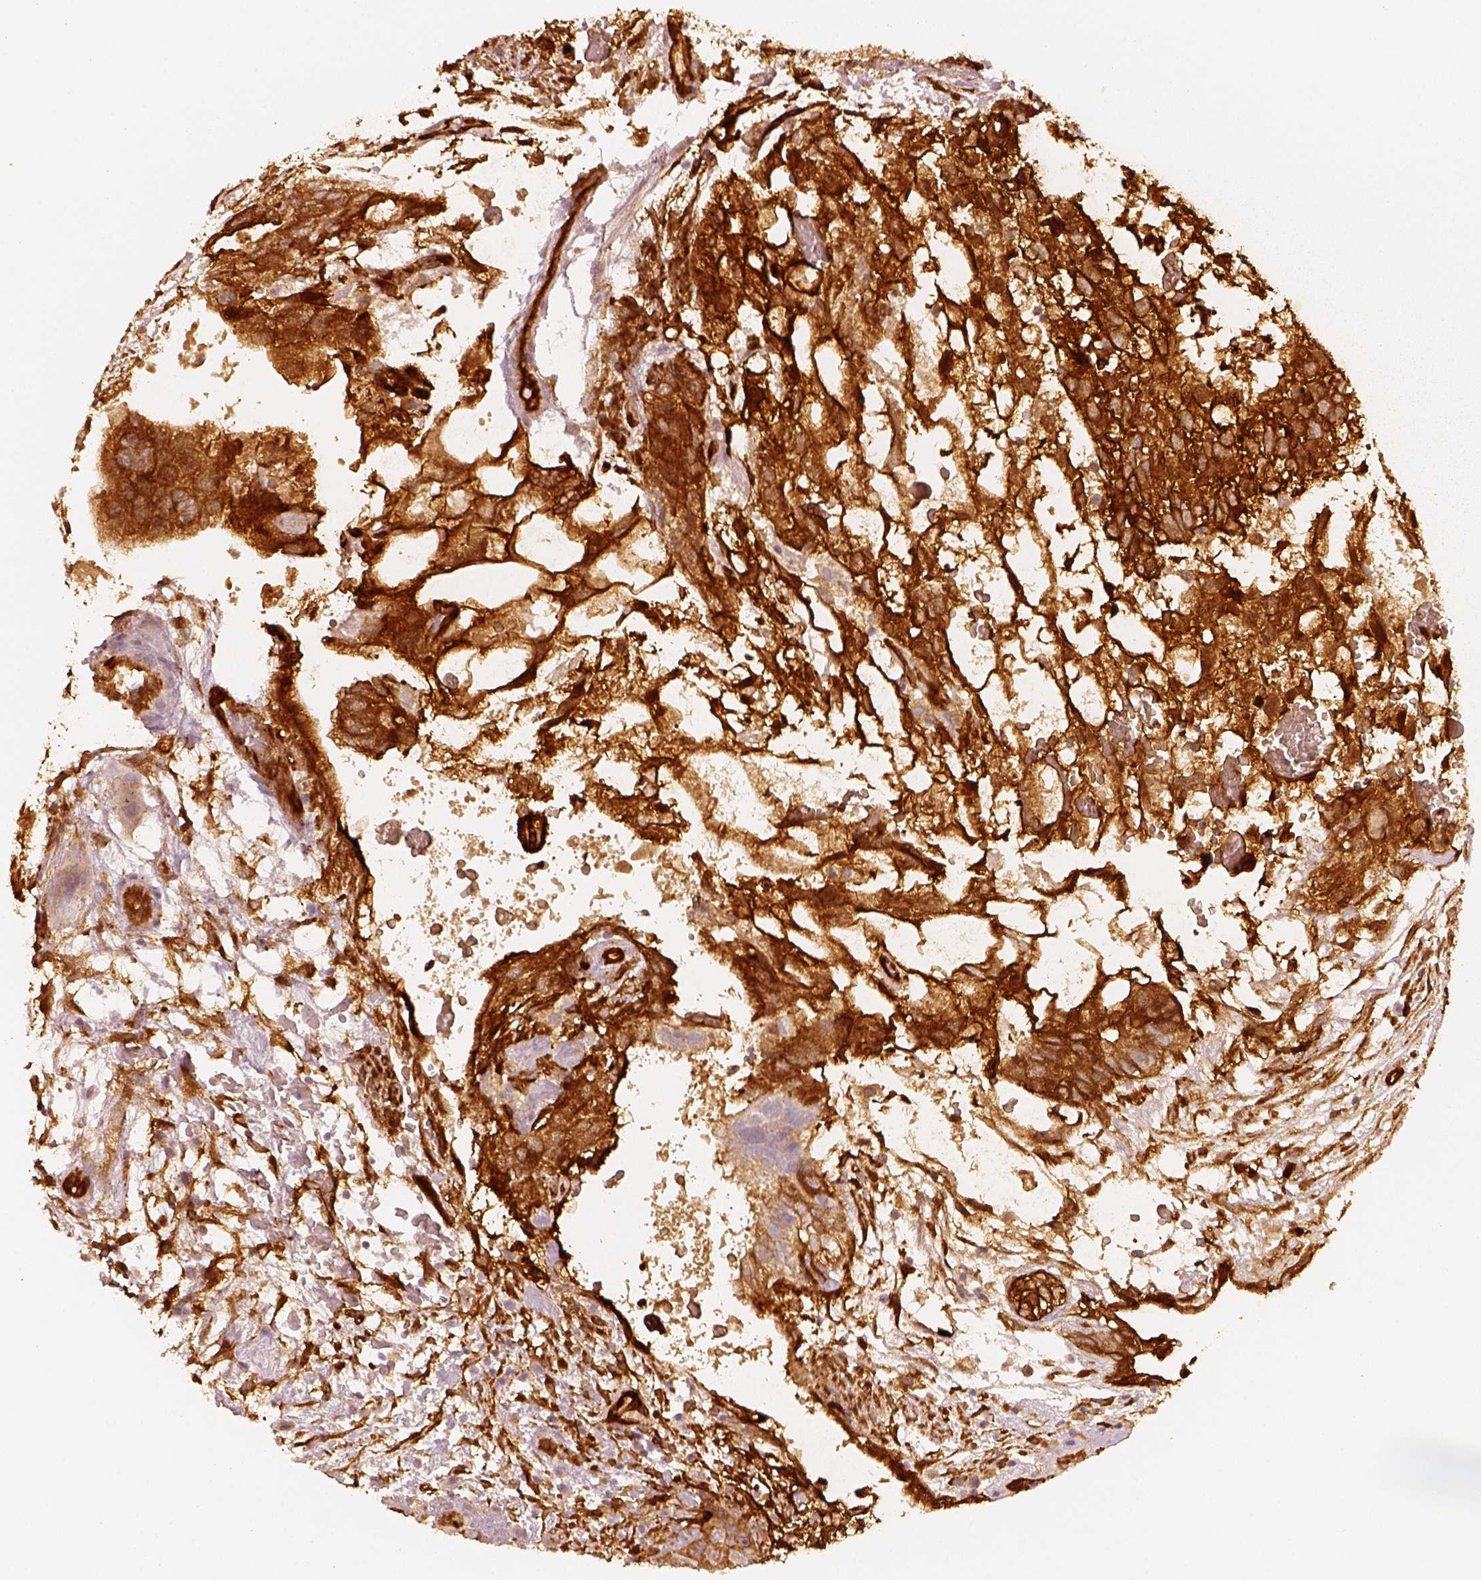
{"staining": {"intensity": "negative", "quantity": "none", "location": "none"}, "tissue": "testis cancer", "cell_type": "Tumor cells", "image_type": "cancer", "snomed": [{"axis": "morphology", "description": "Normal tissue, NOS"}, {"axis": "morphology", "description": "Carcinoma, Embryonal, NOS"}, {"axis": "topography", "description": "Testis"}], "caption": "Testis cancer was stained to show a protein in brown. There is no significant positivity in tumor cells.", "gene": "FSCN1", "patient": {"sex": "male", "age": 32}}